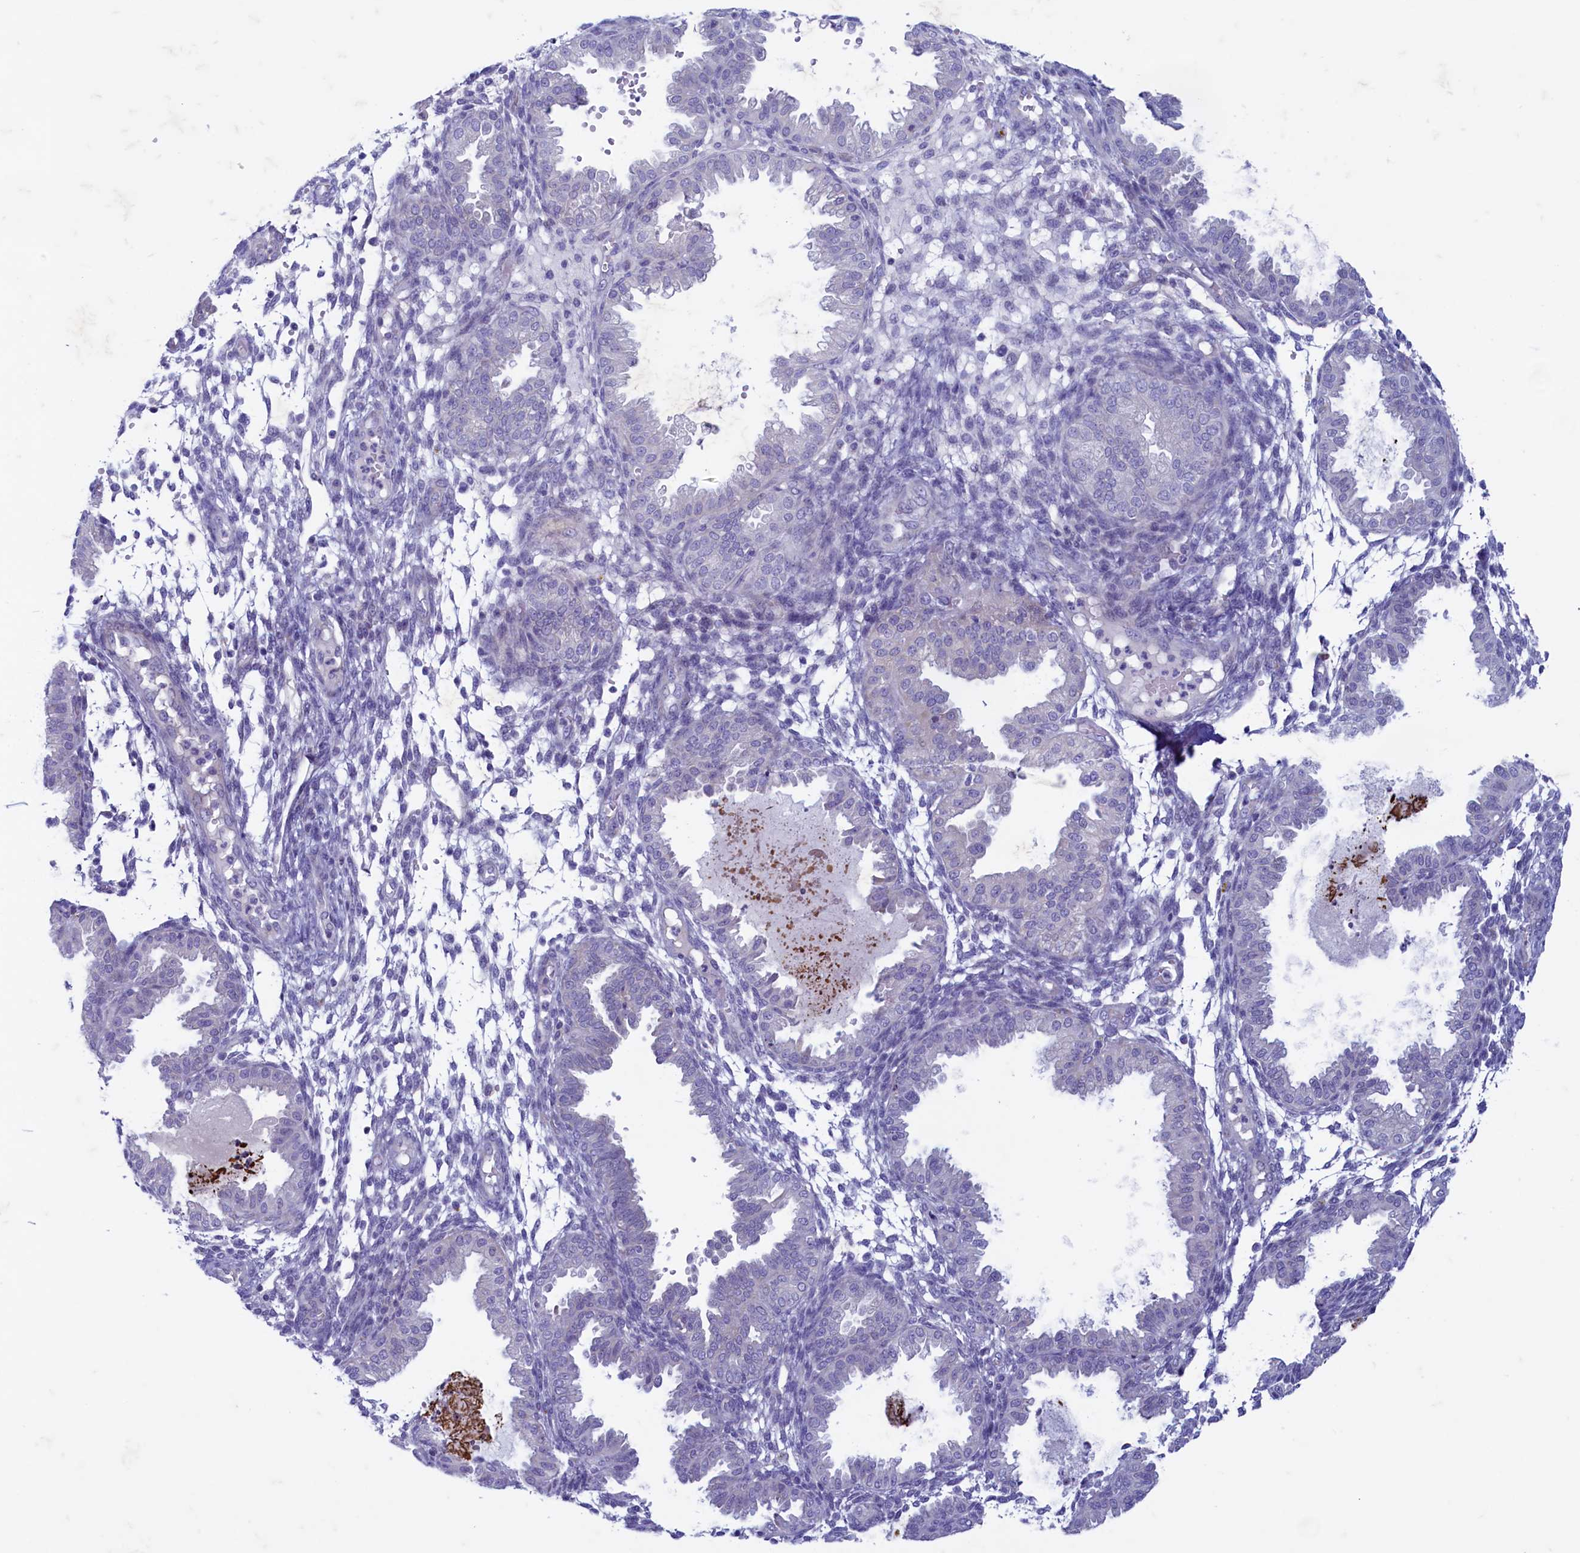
{"staining": {"intensity": "negative", "quantity": "none", "location": "none"}, "tissue": "endometrium", "cell_type": "Cells in endometrial stroma", "image_type": "normal", "snomed": [{"axis": "morphology", "description": "Normal tissue, NOS"}, {"axis": "topography", "description": "Endometrium"}], "caption": "Immunohistochemical staining of normal endometrium displays no significant expression in cells in endometrial stroma. (DAB (3,3'-diaminobenzidine) IHC visualized using brightfield microscopy, high magnification).", "gene": "MAP1LC3A", "patient": {"sex": "female", "age": 33}}